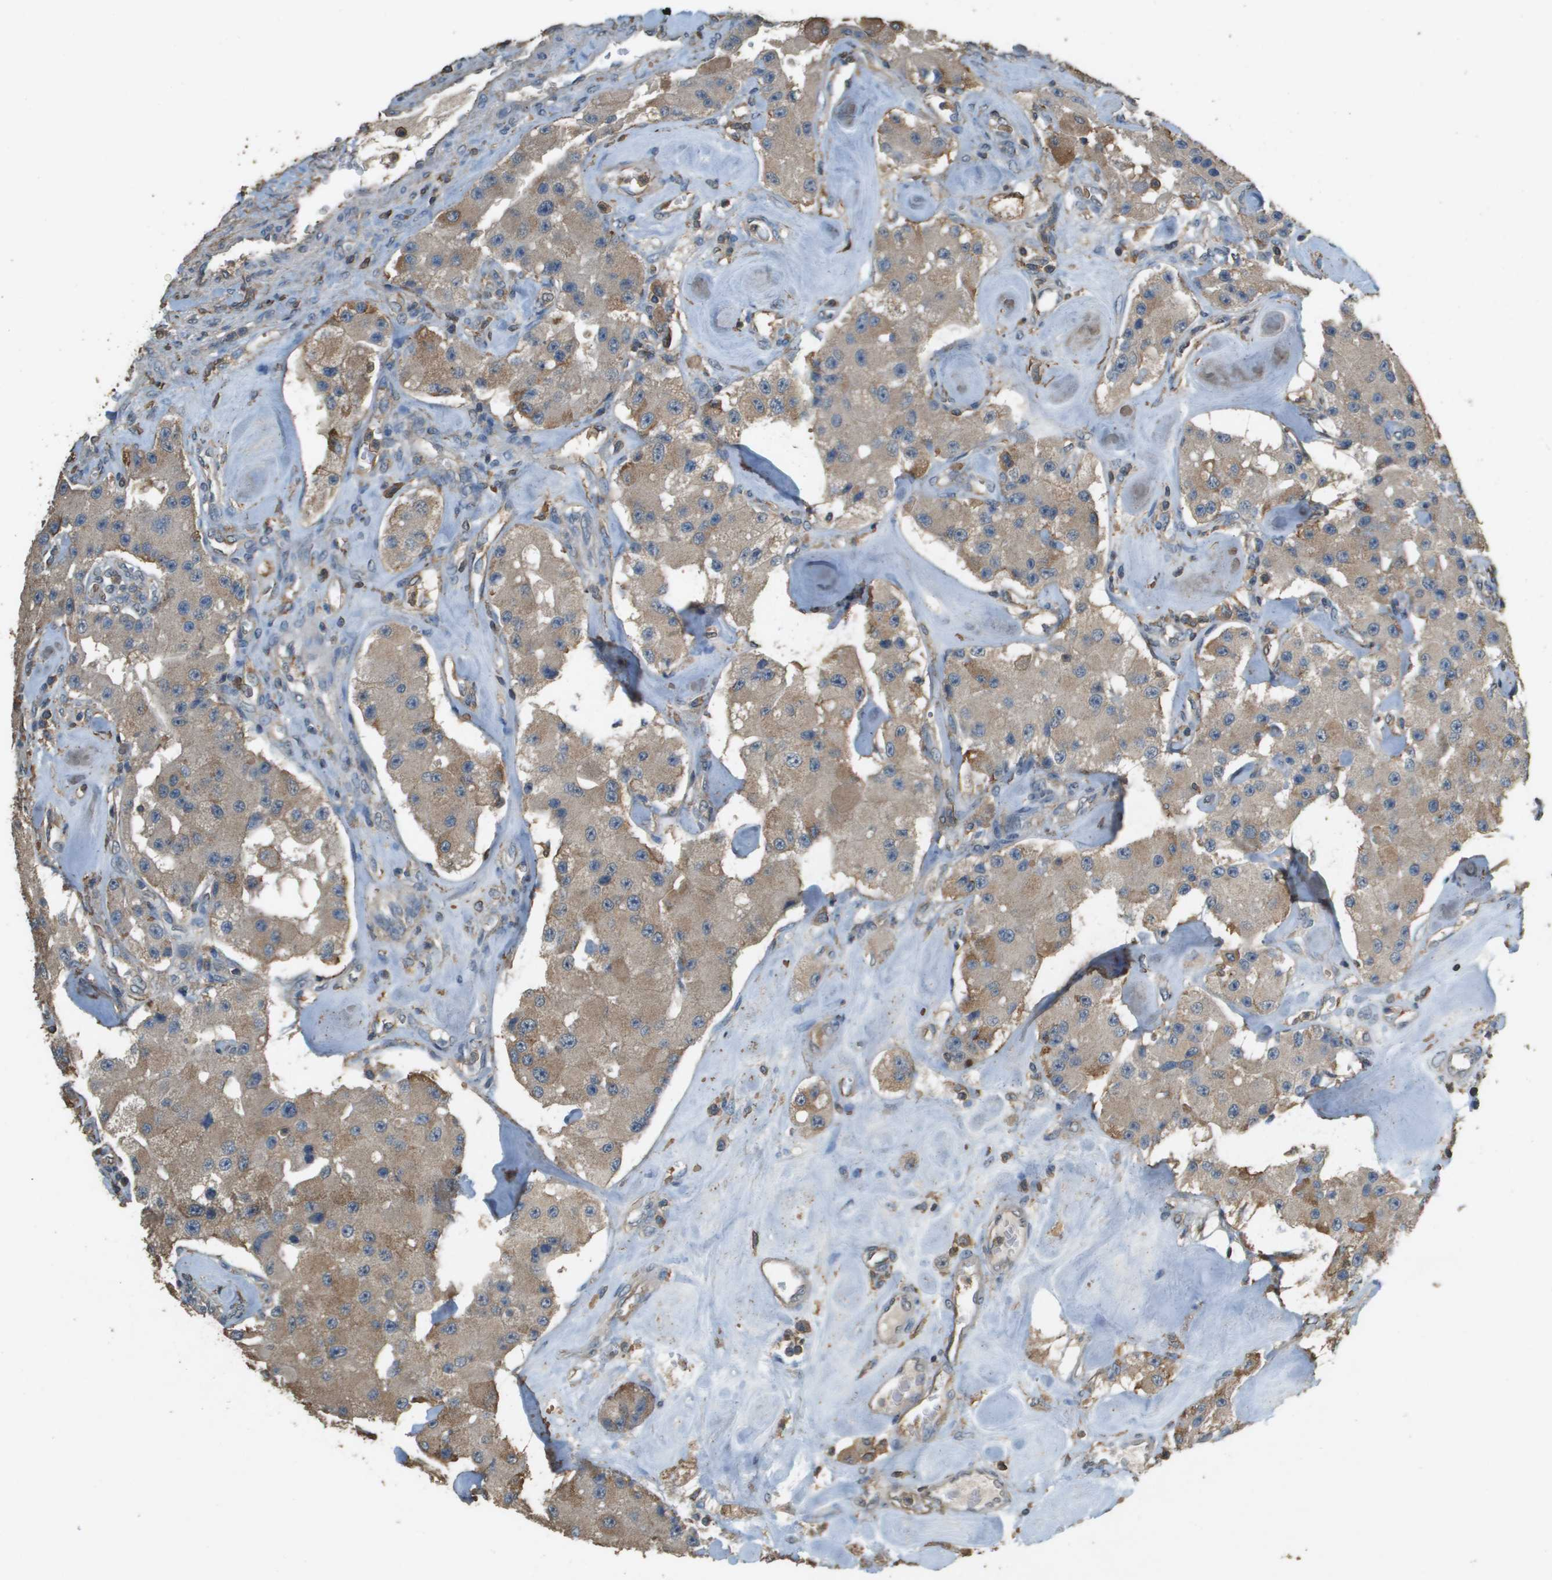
{"staining": {"intensity": "moderate", "quantity": ">75%", "location": "cytoplasmic/membranous"}, "tissue": "carcinoid", "cell_type": "Tumor cells", "image_type": "cancer", "snomed": [{"axis": "morphology", "description": "Carcinoid, malignant, NOS"}, {"axis": "topography", "description": "Pancreas"}], "caption": "Protein expression analysis of human carcinoid reveals moderate cytoplasmic/membranous staining in approximately >75% of tumor cells.", "gene": "MS4A7", "patient": {"sex": "male", "age": 41}}